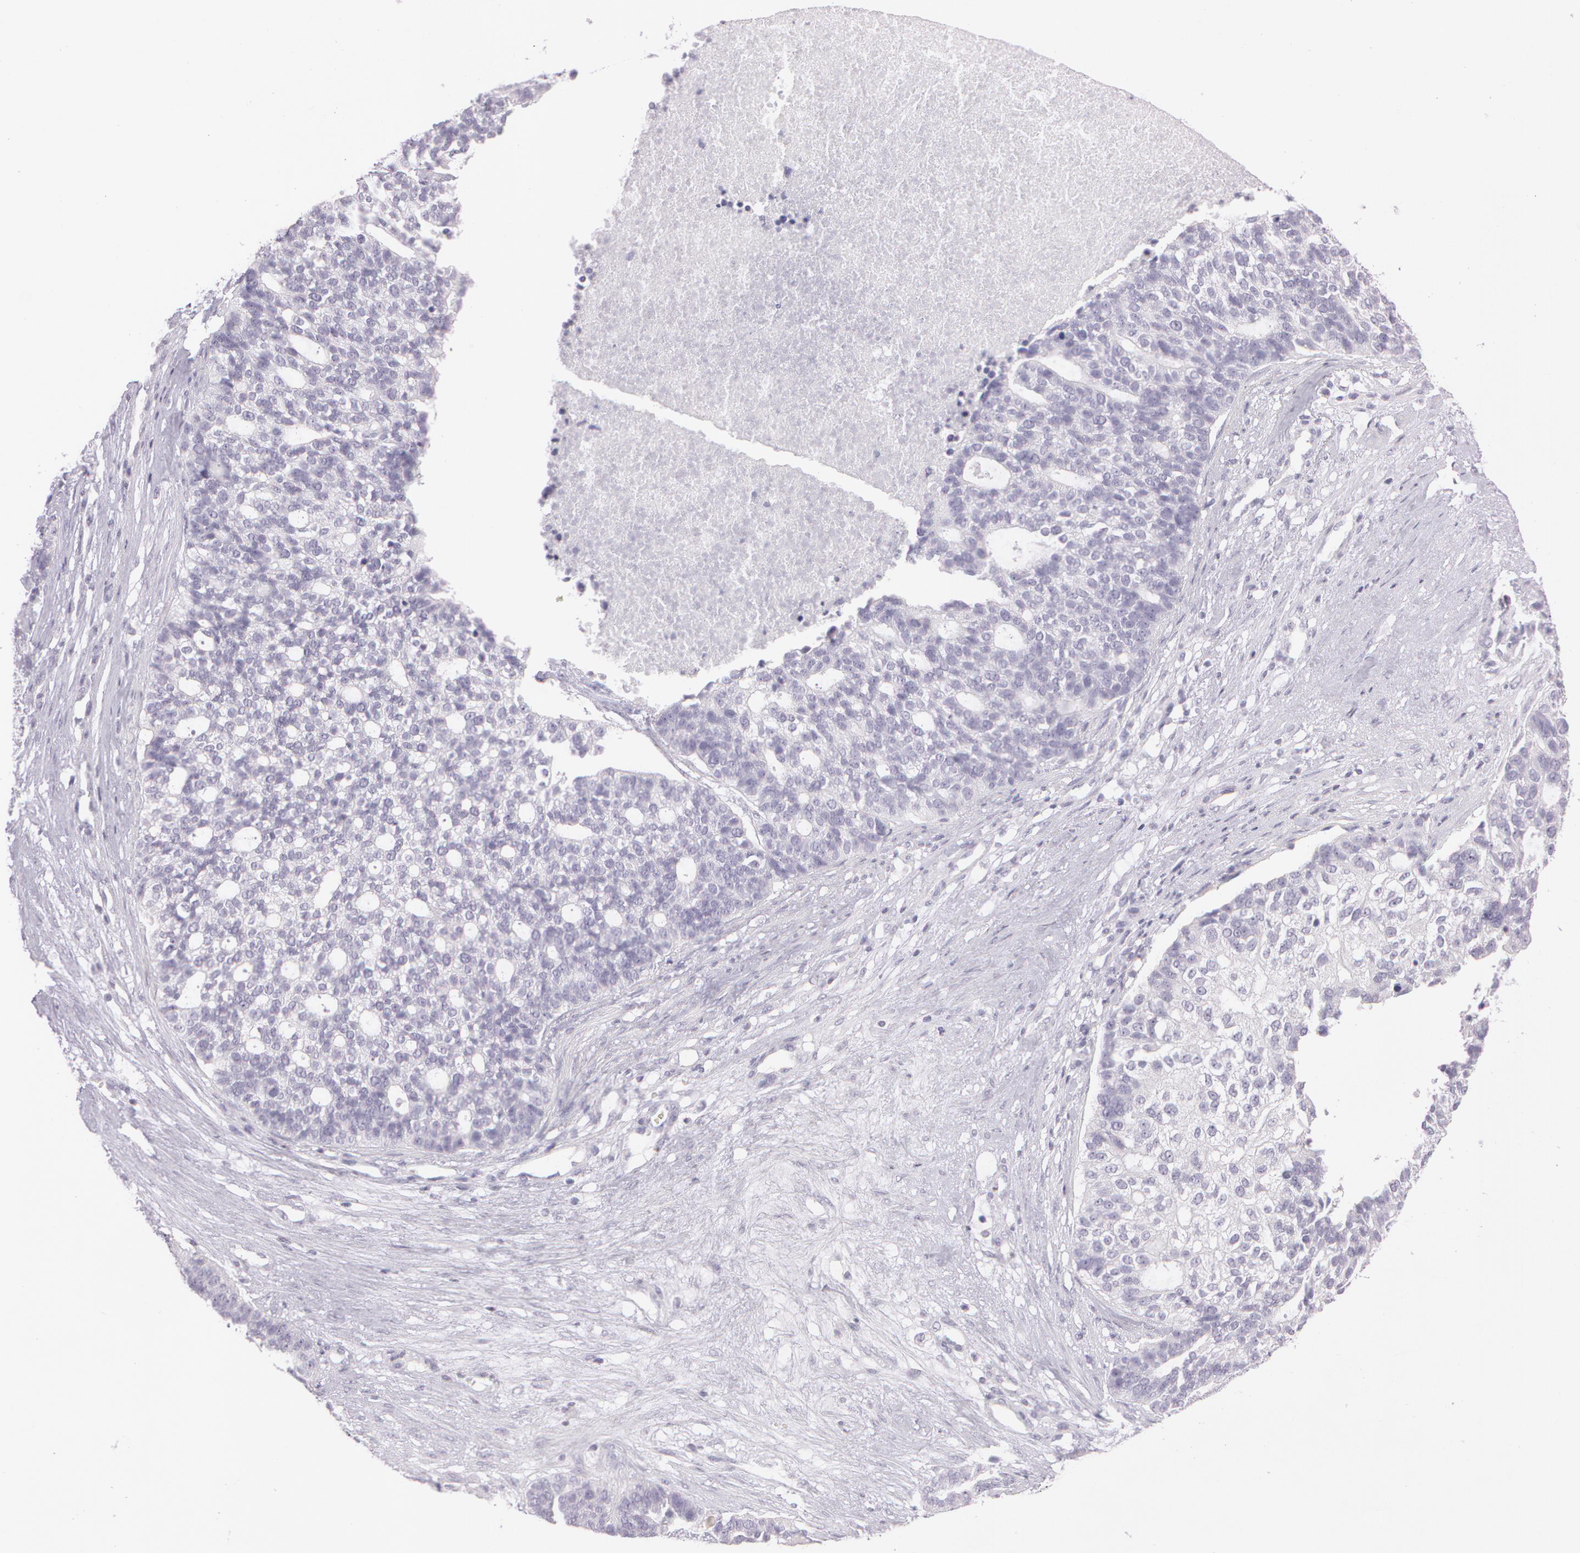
{"staining": {"intensity": "negative", "quantity": "none", "location": "none"}, "tissue": "ovarian cancer", "cell_type": "Tumor cells", "image_type": "cancer", "snomed": [{"axis": "morphology", "description": "Cystadenocarcinoma, serous, NOS"}, {"axis": "topography", "description": "Ovary"}], "caption": "Immunohistochemical staining of ovarian cancer shows no significant positivity in tumor cells.", "gene": "OTC", "patient": {"sex": "female", "age": 59}}